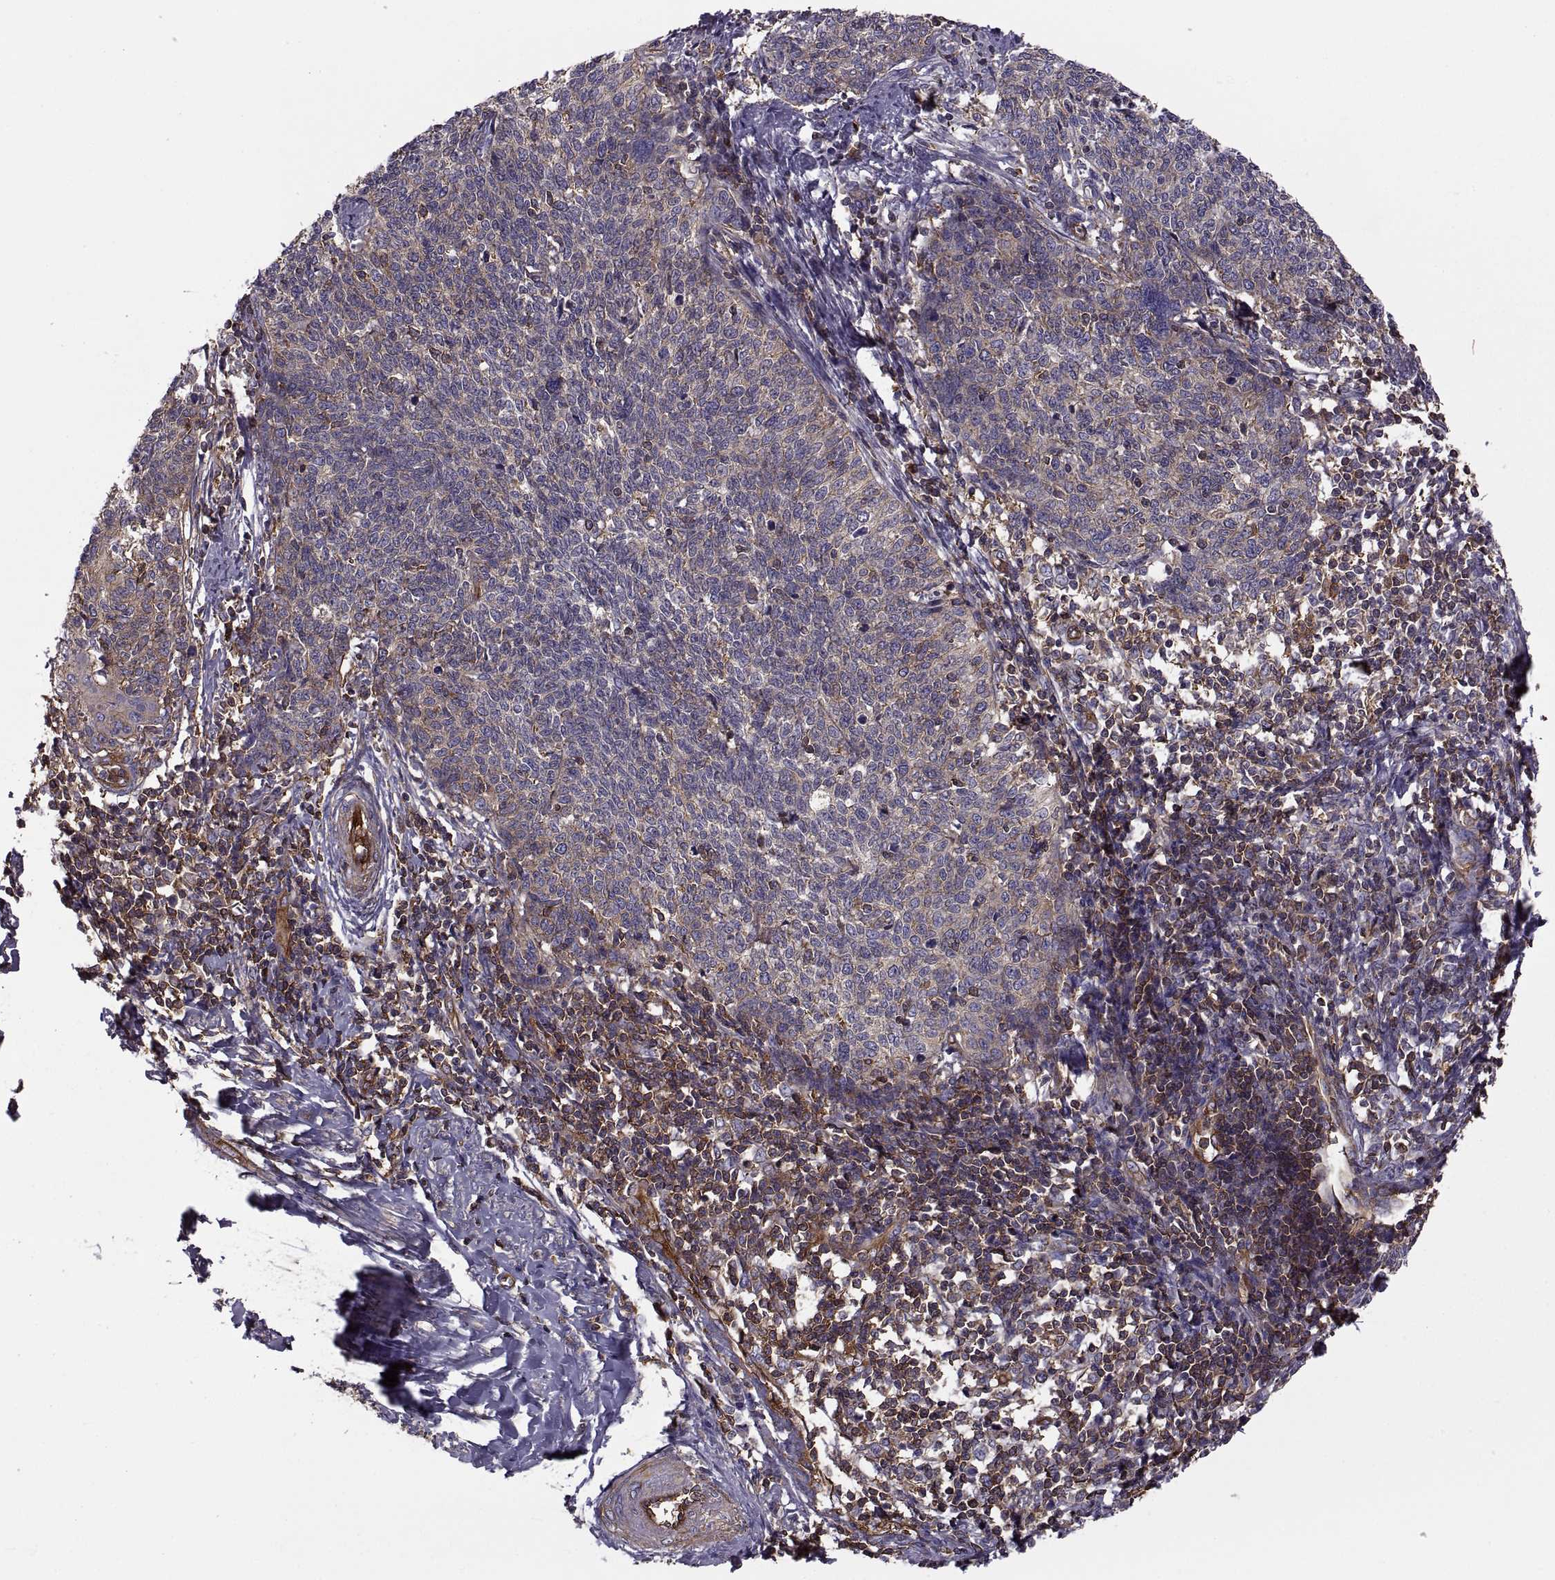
{"staining": {"intensity": "weak", "quantity": ">75%", "location": "cytoplasmic/membranous"}, "tissue": "cervical cancer", "cell_type": "Tumor cells", "image_type": "cancer", "snomed": [{"axis": "morphology", "description": "Squamous cell carcinoma, NOS"}, {"axis": "topography", "description": "Cervix"}], "caption": "Immunohistochemical staining of human cervical cancer (squamous cell carcinoma) reveals low levels of weak cytoplasmic/membranous protein positivity in about >75% of tumor cells. (IHC, brightfield microscopy, high magnification).", "gene": "MYH9", "patient": {"sex": "female", "age": 39}}